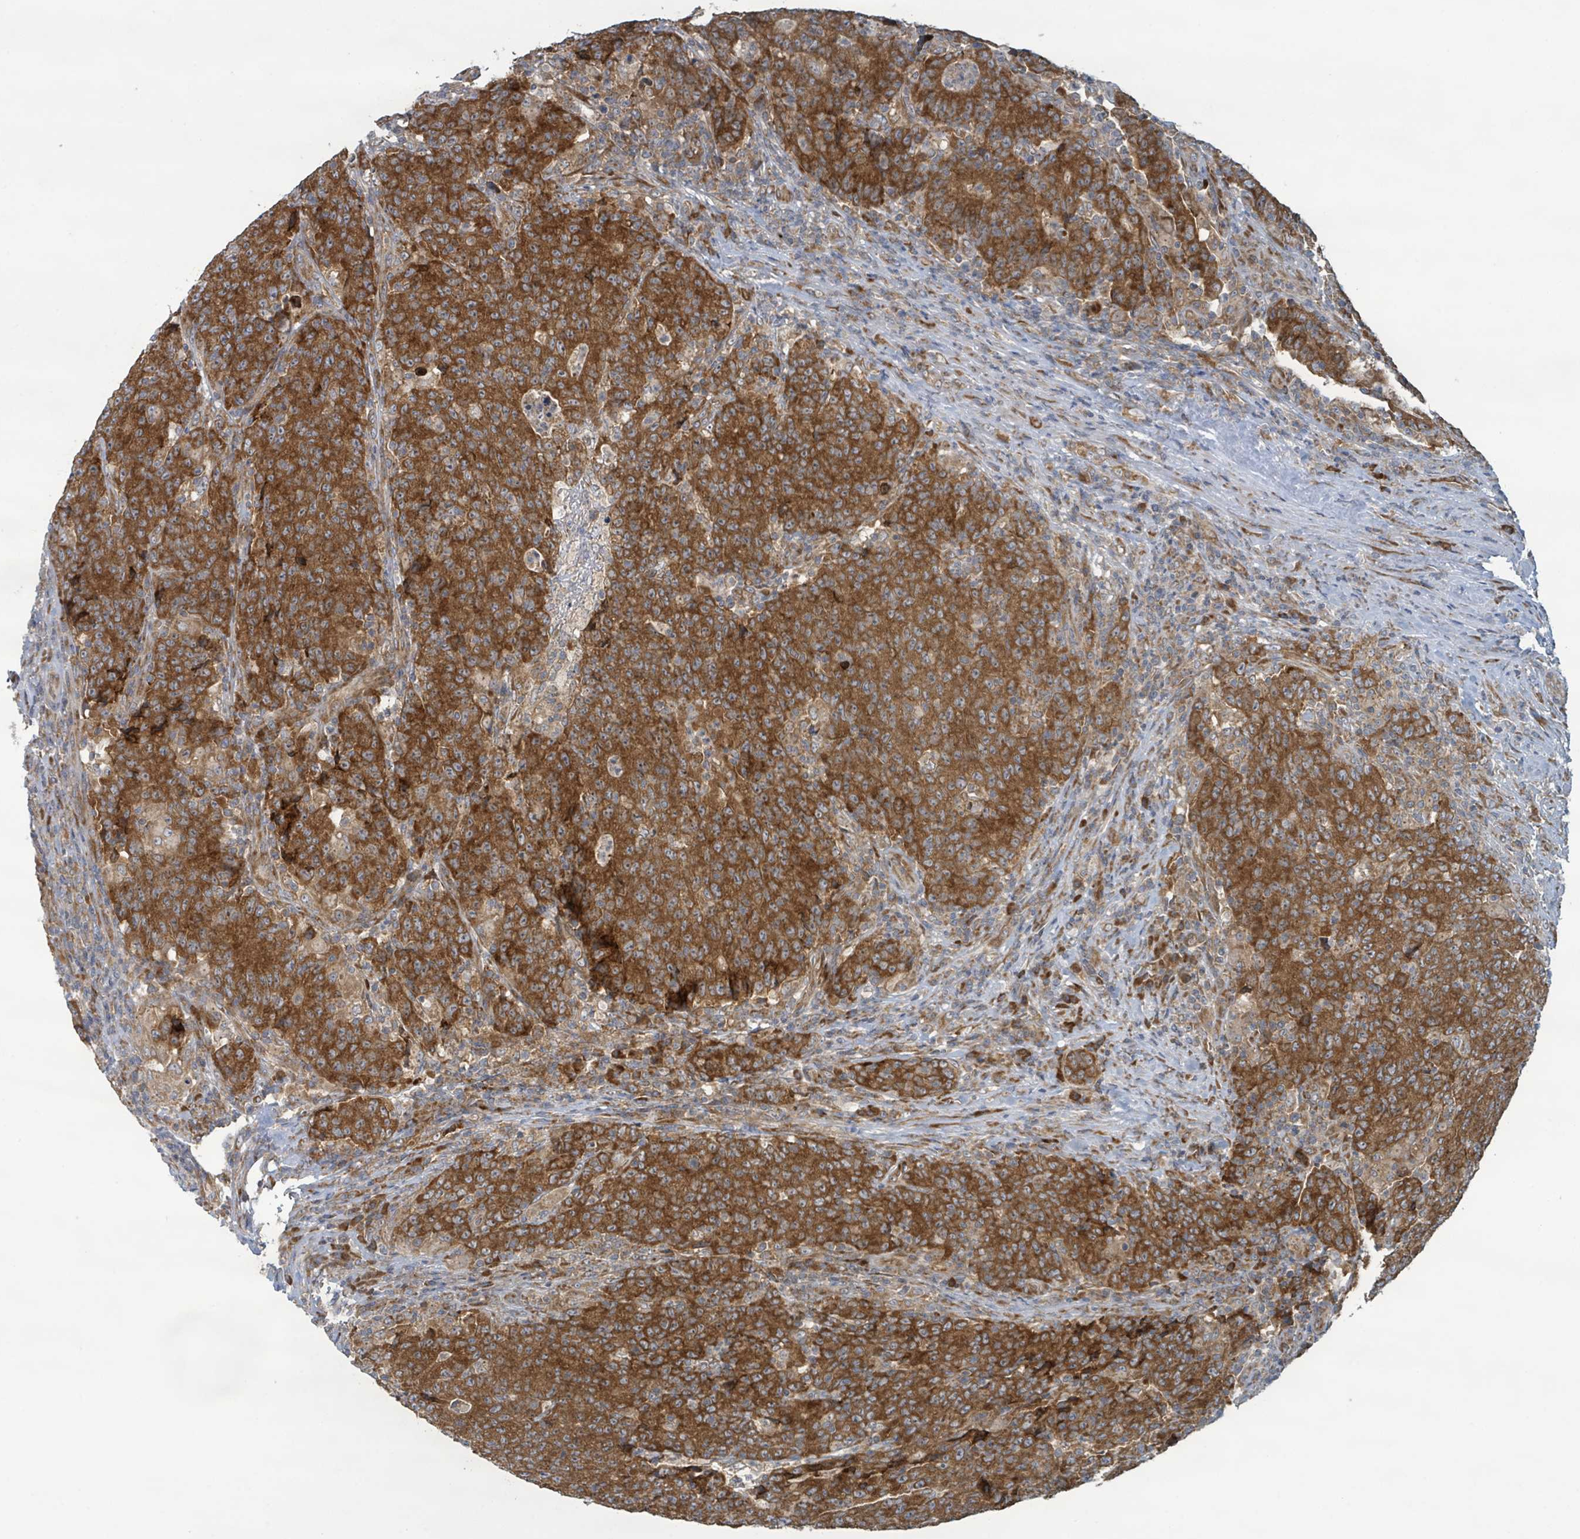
{"staining": {"intensity": "strong", "quantity": ">75%", "location": "cytoplasmic/membranous"}, "tissue": "colorectal cancer", "cell_type": "Tumor cells", "image_type": "cancer", "snomed": [{"axis": "morphology", "description": "Adenocarcinoma, NOS"}, {"axis": "topography", "description": "Colon"}], "caption": "Protein analysis of colorectal cancer (adenocarcinoma) tissue shows strong cytoplasmic/membranous staining in about >75% of tumor cells.", "gene": "OR51E1", "patient": {"sex": "female", "age": 75}}